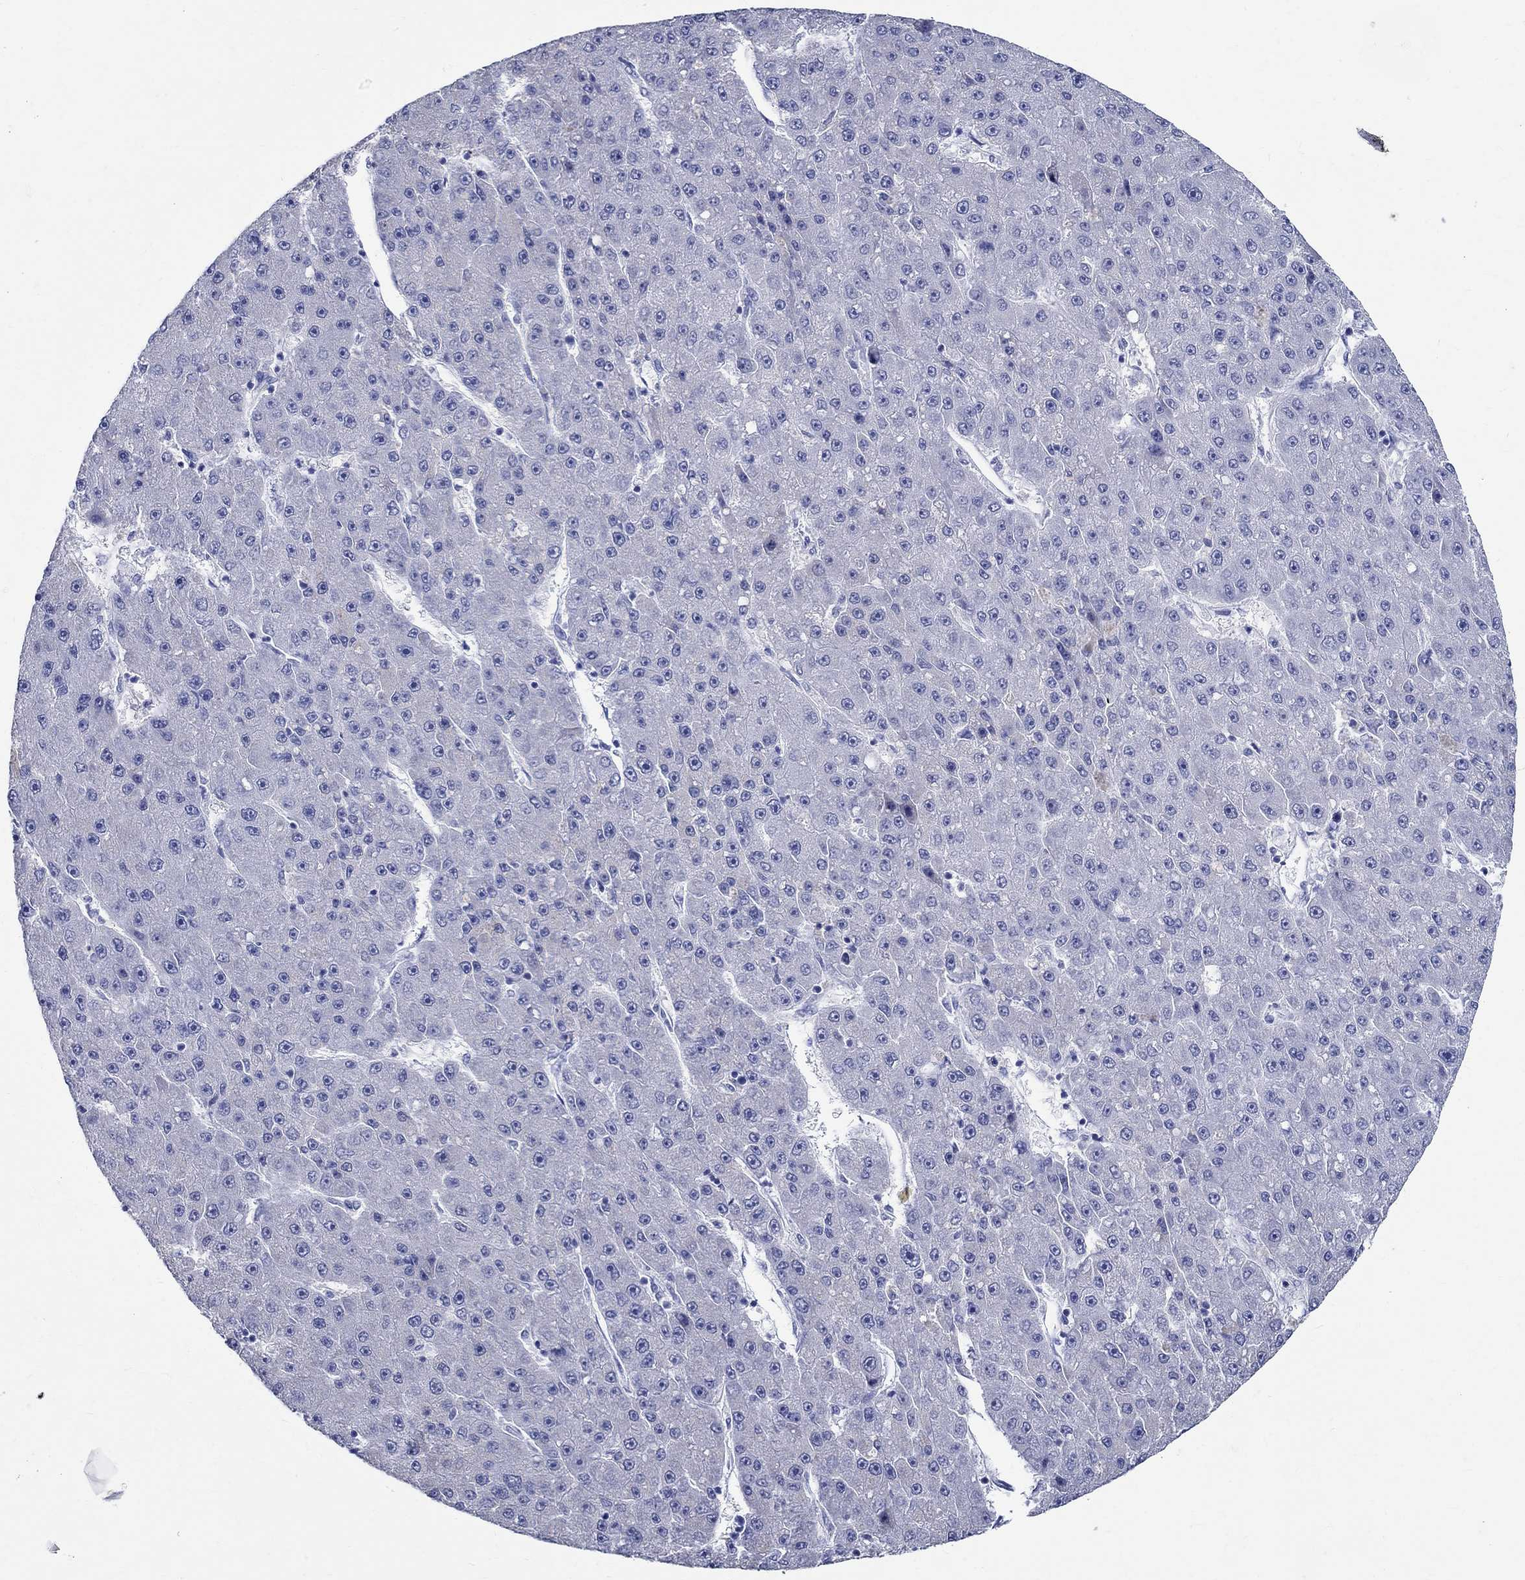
{"staining": {"intensity": "negative", "quantity": "none", "location": "none"}, "tissue": "liver cancer", "cell_type": "Tumor cells", "image_type": "cancer", "snomed": [{"axis": "morphology", "description": "Carcinoma, Hepatocellular, NOS"}, {"axis": "topography", "description": "Liver"}], "caption": "Immunohistochemistry photomicrograph of liver cancer stained for a protein (brown), which displays no positivity in tumor cells.", "gene": "TSPAN16", "patient": {"sex": "male", "age": 67}}